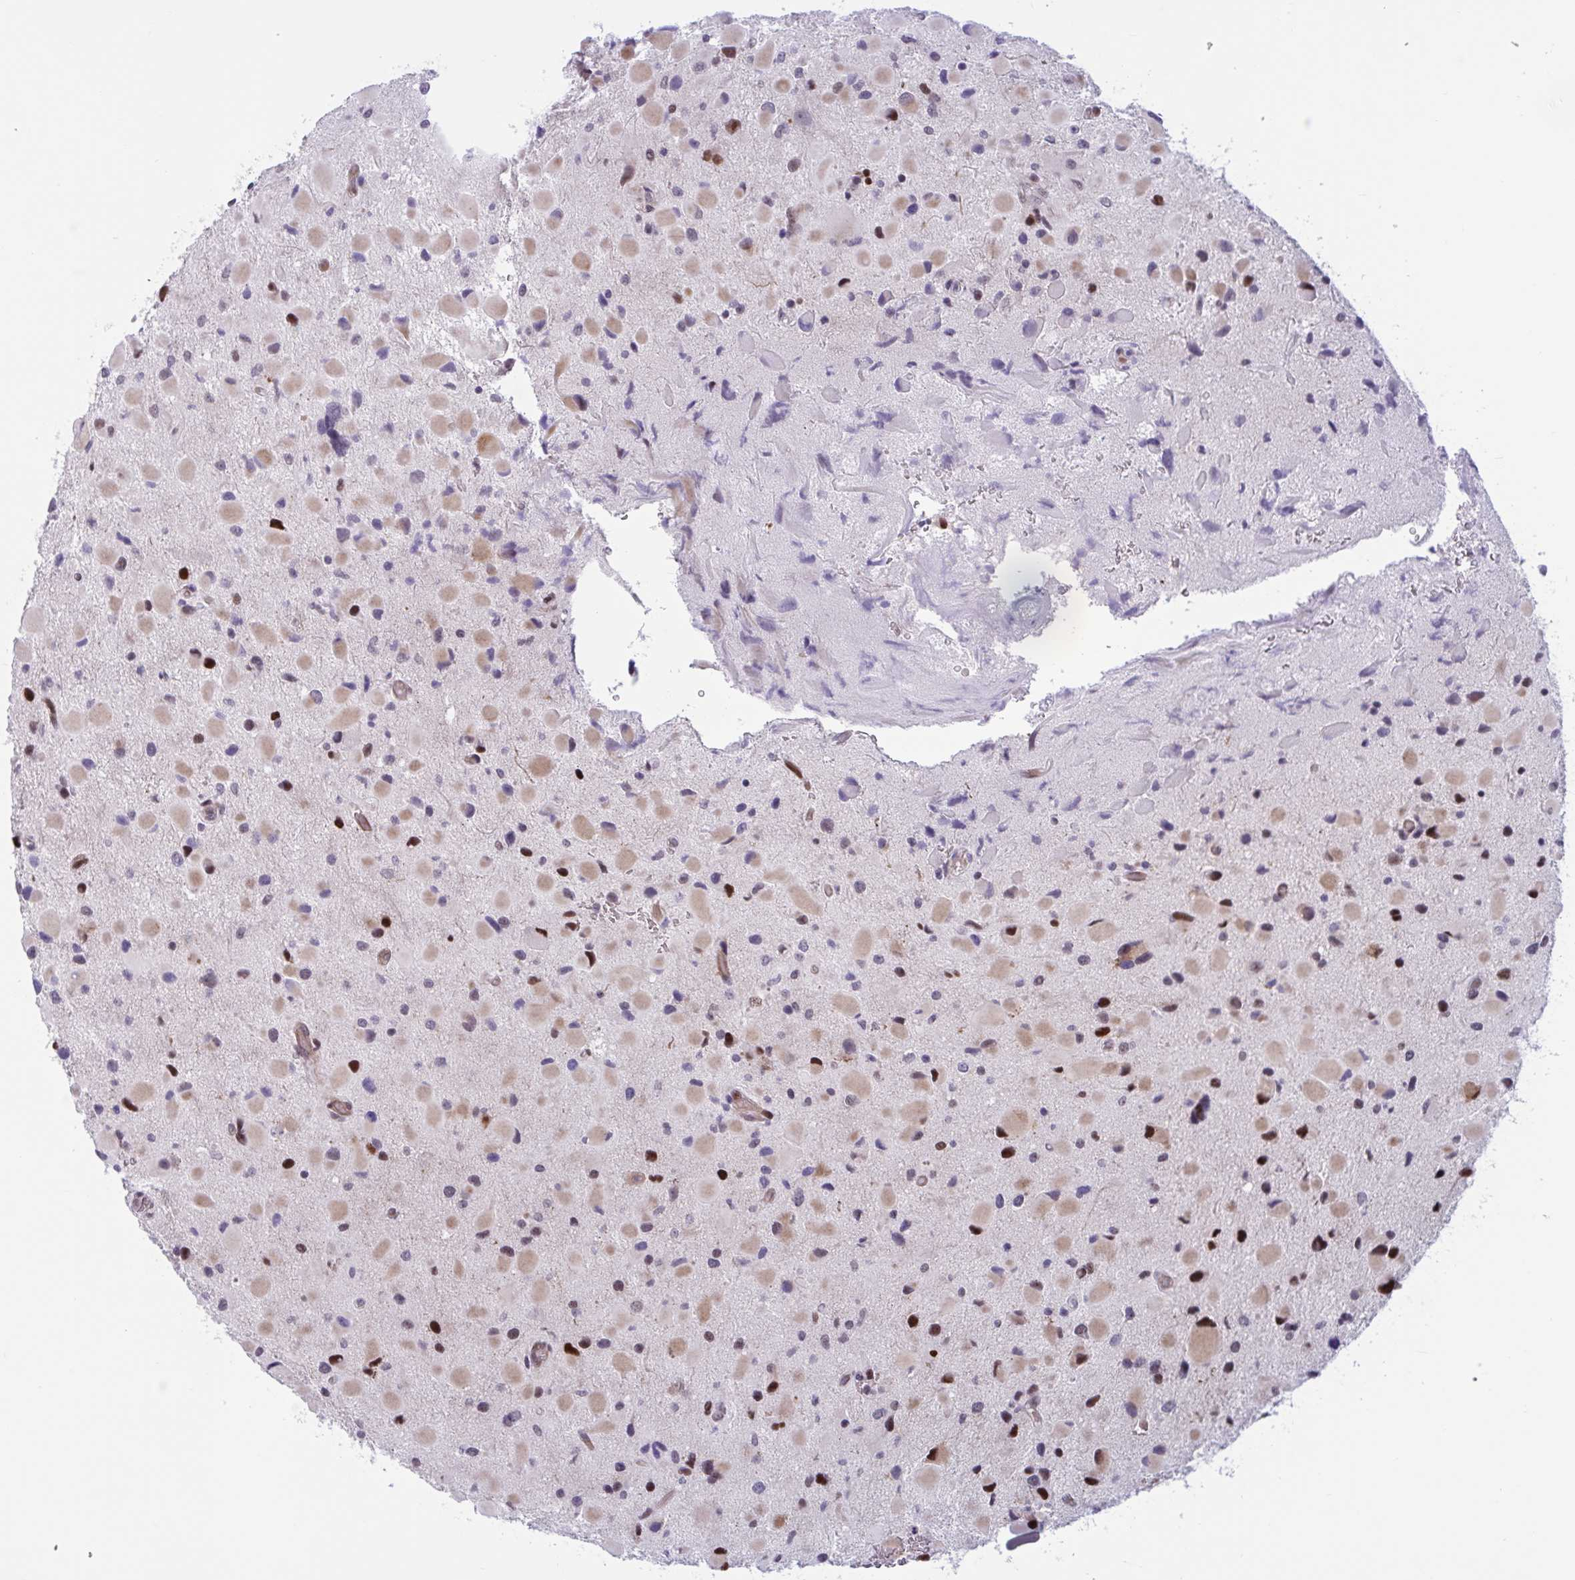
{"staining": {"intensity": "moderate", "quantity": "25%-75%", "location": "cytoplasmic/membranous,nuclear"}, "tissue": "glioma", "cell_type": "Tumor cells", "image_type": "cancer", "snomed": [{"axis": "morphology", "description": "Glioma, malignant, Low grade"}, {"axis": "topography", "description": "Brain"}], "caption": "Malignant glioma (low-grade) was stained to show a protein in brown. There is medium levels of moderate cytoplasmic/membranous and nuclear staining in about 25%-75% of tumor cells.", "gene": "RBL1", "patient": {"sex": "female", "age": 32}}